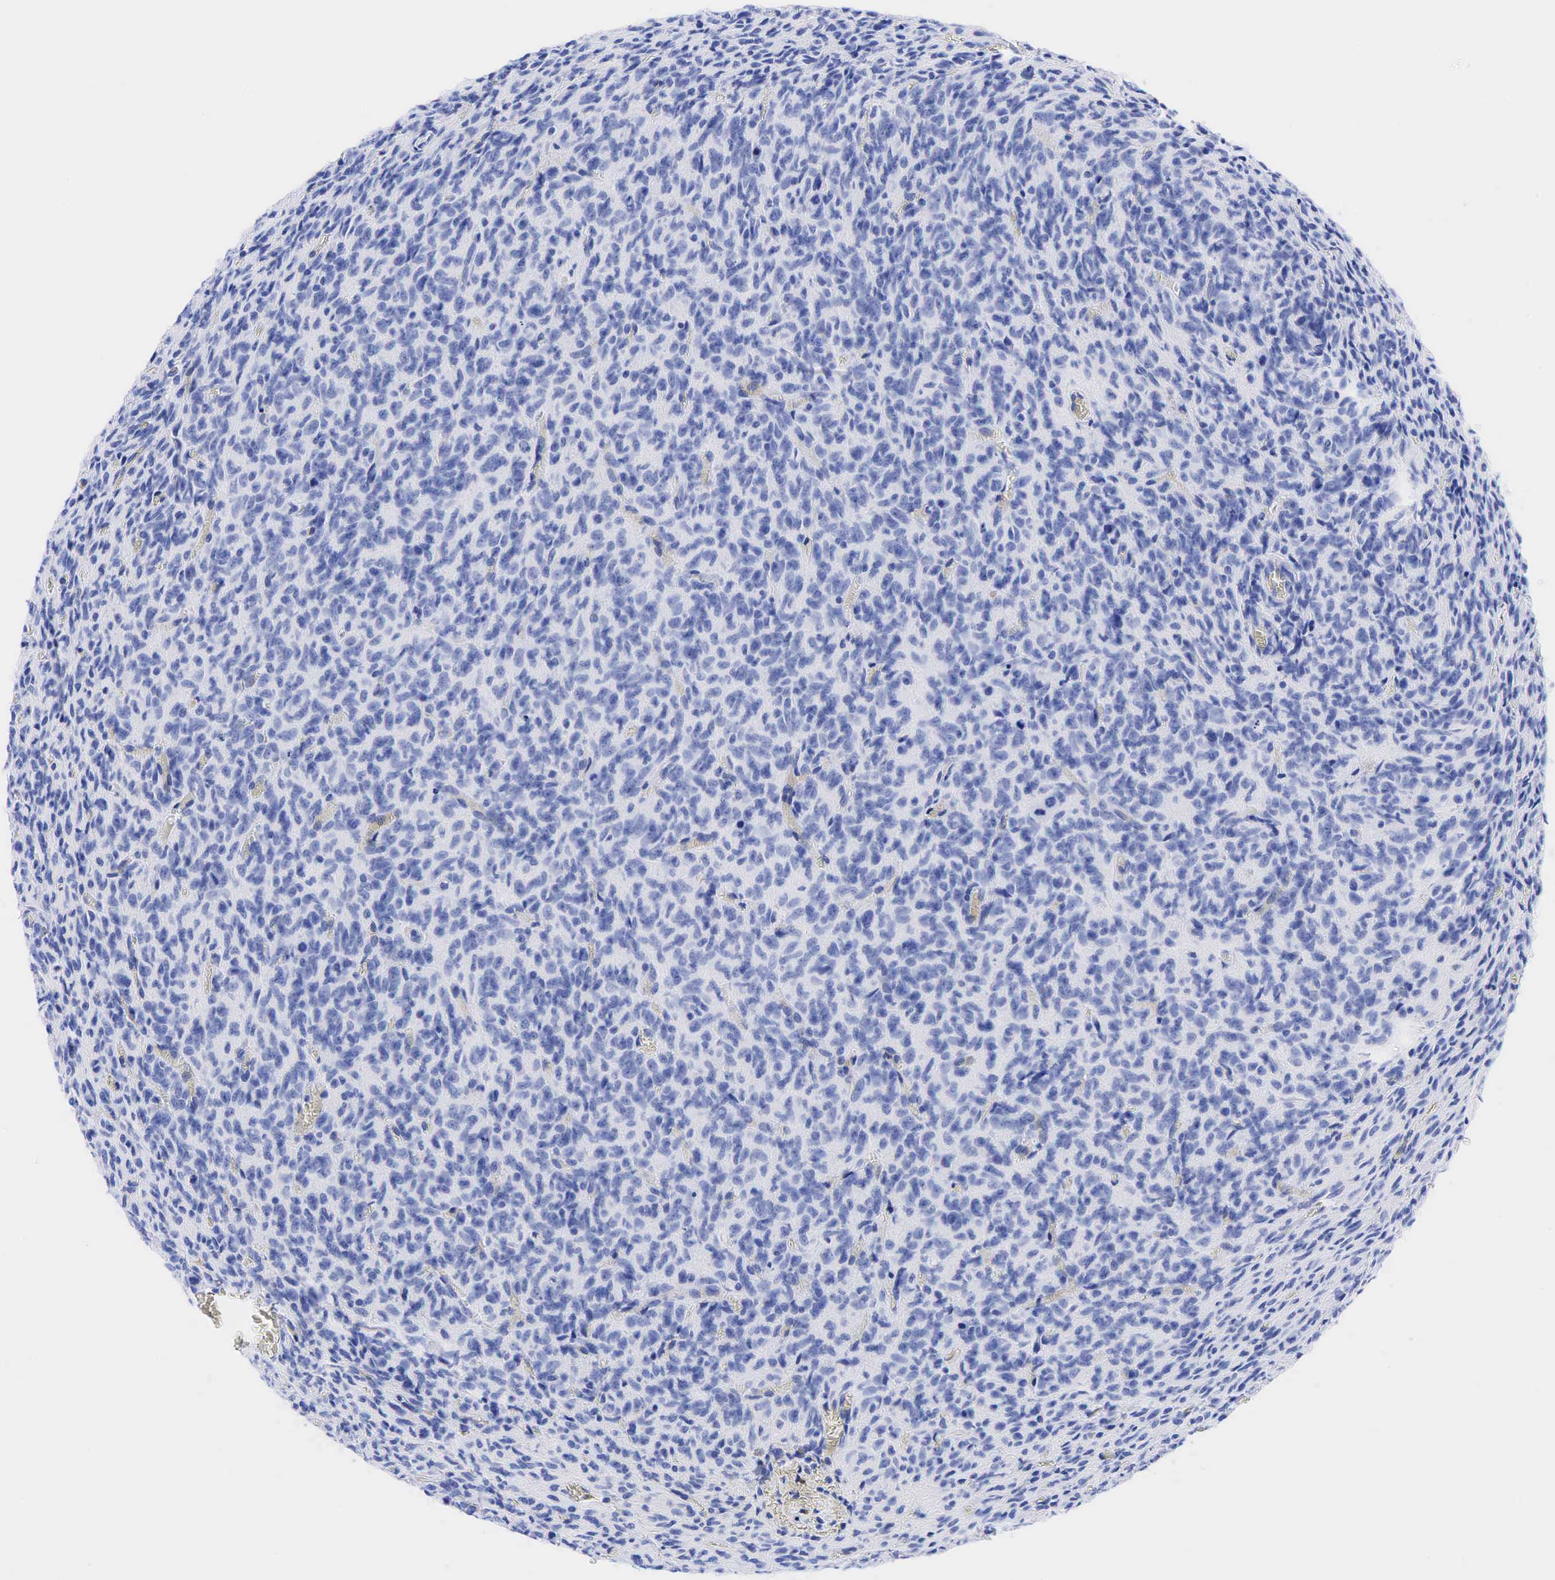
{"staining": {"intensity": "negative", "quantity": "none", "location": "none"}, "tissue": "glioma", "cell_type": "Tumor cells", "image_type": "cancer", "snomed": [{"axis": "morphology", "description": "Glioma, malignant, High grade"}, {"axis": "topography", "description": "Brain"}], "caption": "A photomicrograph of high-grade glioma (malignant) stained for a protein exhibits no brown staining in tumor cells. (DAB (3,3'-diaminobenzidine) immunohistochemistry (IHC), high magnification).", "gene": "CEACAM5", "patient": {"sex": "male", "age": 56}}